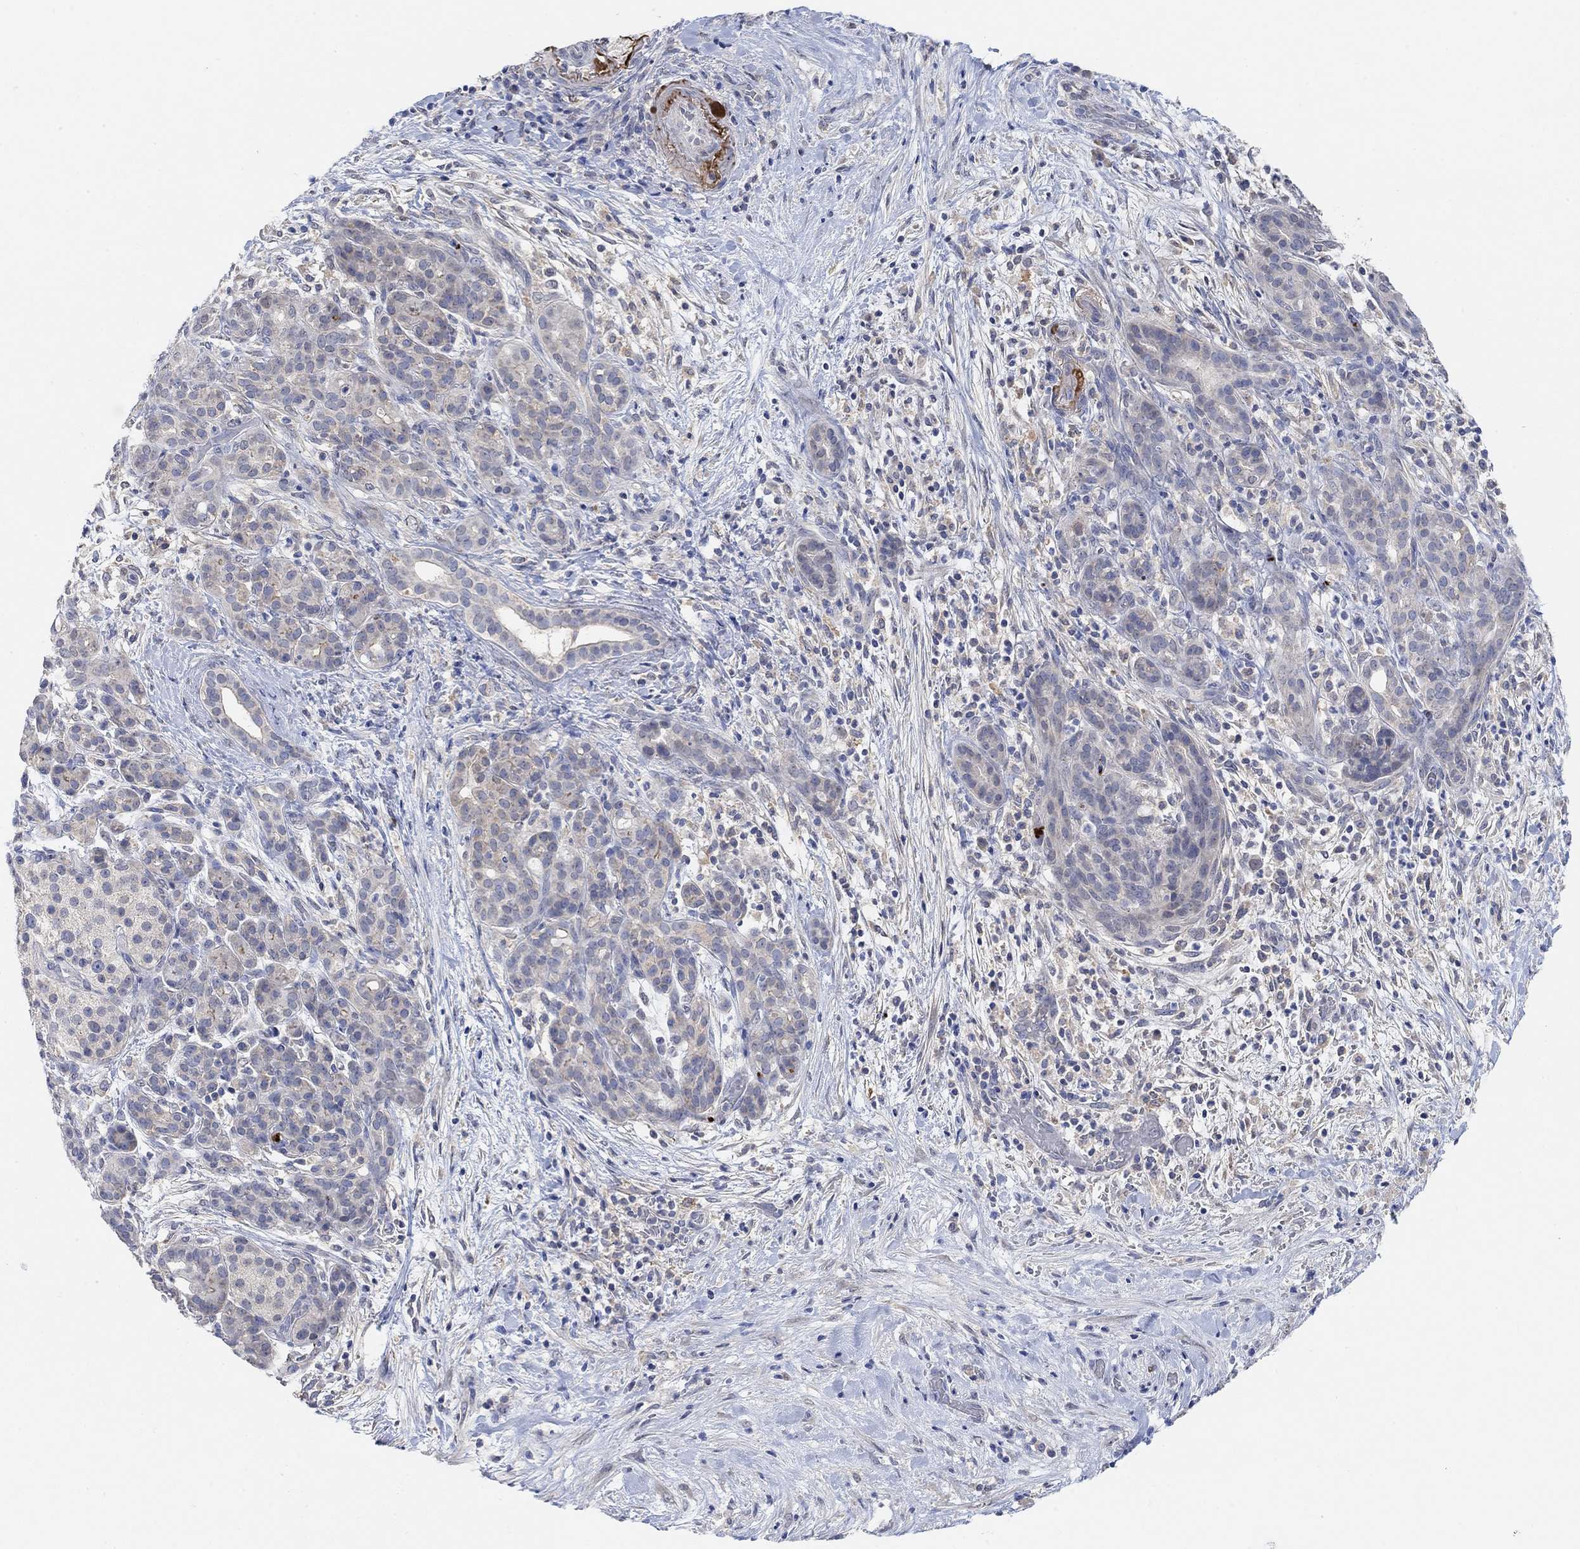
{"staining": {"intensity": "weak", "quantity": "<25%", "location": "cytoplasmic/membranous"}, "tissue": "pancreatic cancer", "cell_type": "Tumor cells", "image_type": "cancer", "snomed": [{"axis": "morphology", "description": "Adenocarcinoma, NOS"}, {"axis": "topography", "description": "Pancreas"}], "caption": "Immunohistochemical staining of human pancreatic cancer shows no significant expression in tumor cells. The staining is performed using DAB brown chromogen with nuclei counter-stained in using hematoxylin.", "gene": "RIMS1", "patient": {"sex": "male", "age": 44}}